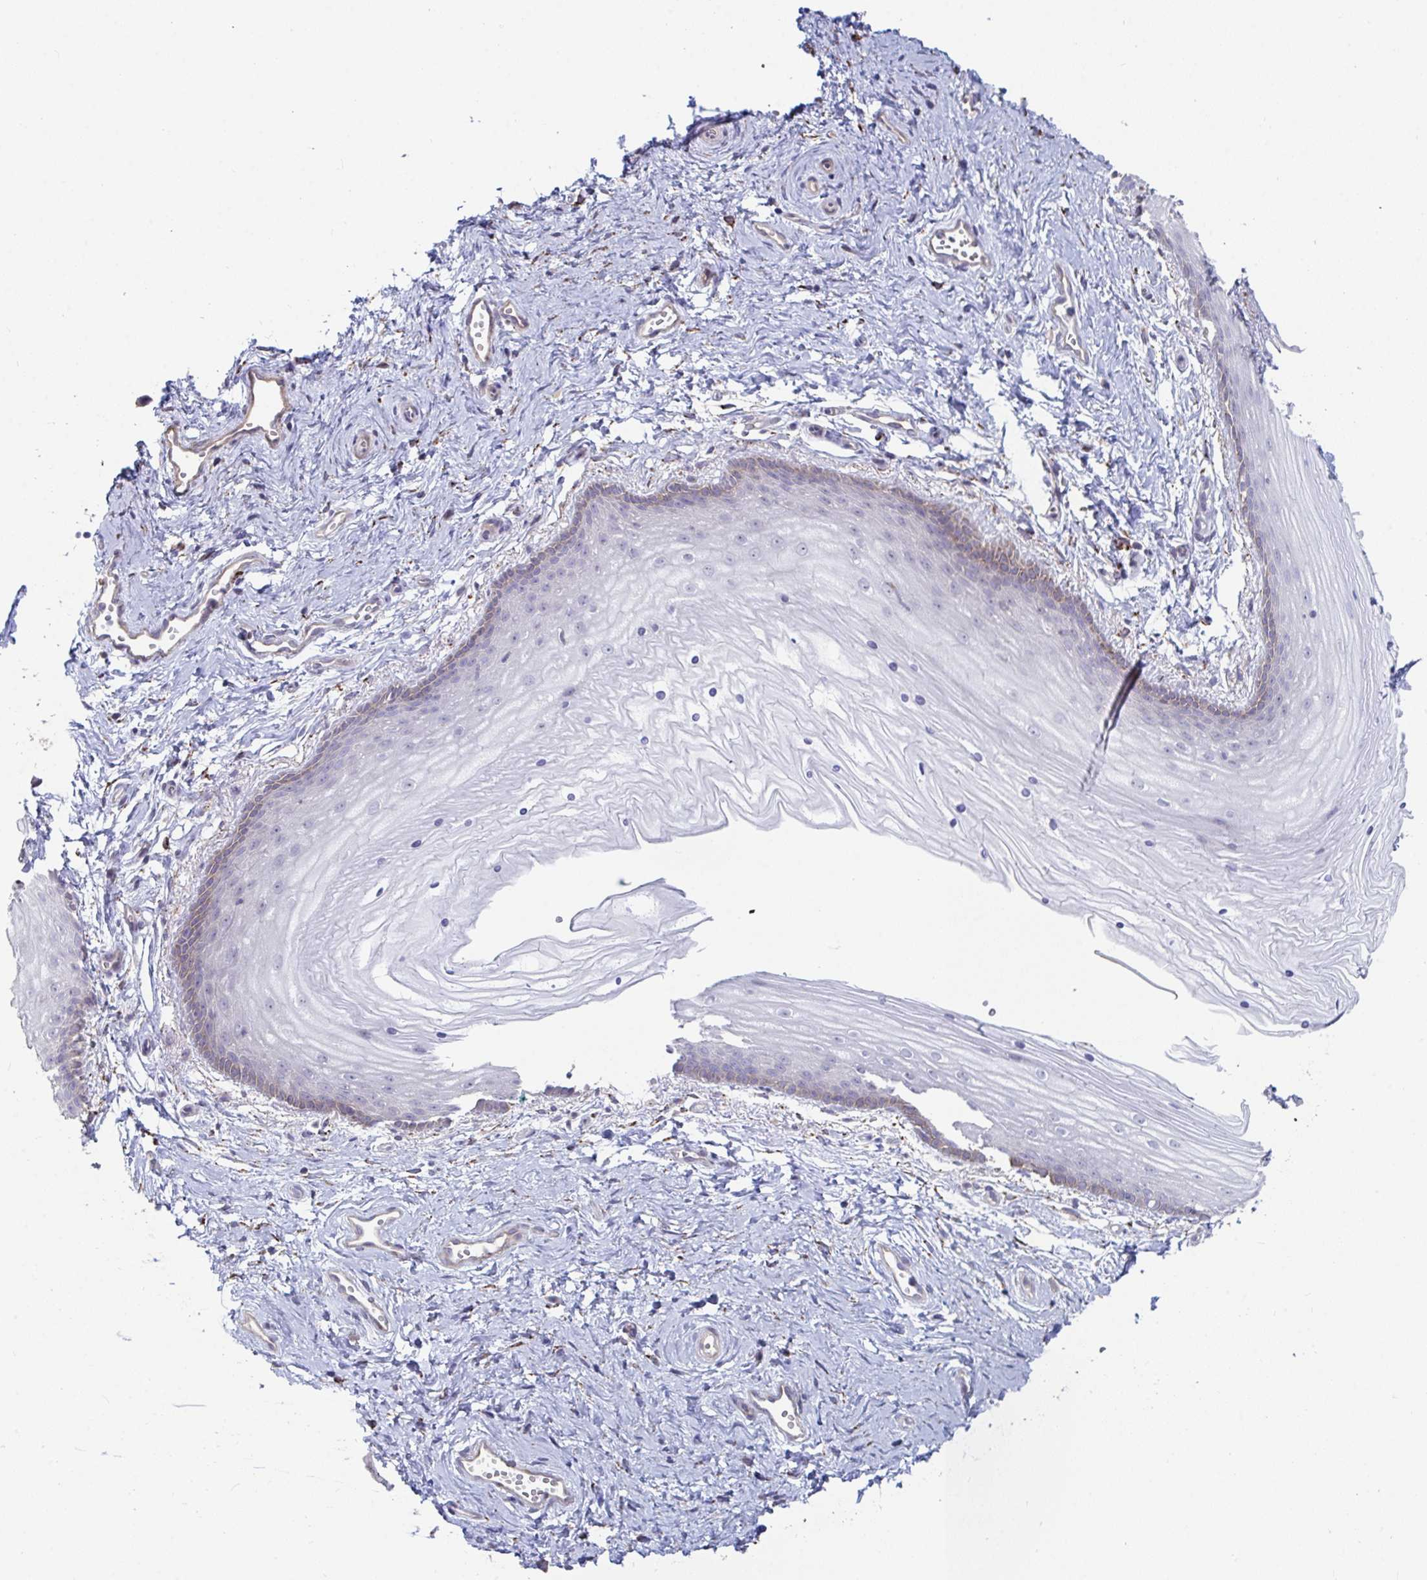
{"staining": {"intensity": "strong", "quantity": "<25%", "location": "cytoplasmic/membranous"}, "tissue": "vagina", "cell_type": "Squamous epithelial cells", "image_type": "normal", "snomed": [{"axis": "morphology", "description": "Normal tissue, NOS"}, {"axis": "topography", "description": "Vagina"}], "caption": "Immunohistochemistry (IHC) of normal vagina shows medium levels of strong cytoplasmic/membranous expression in about <25% of squamous epithelial cells. The protein is shown in brown color, while the nuclei are stained blue.", "gene": "FAM156A", "patient": {"sex": "female", "age": 38}}